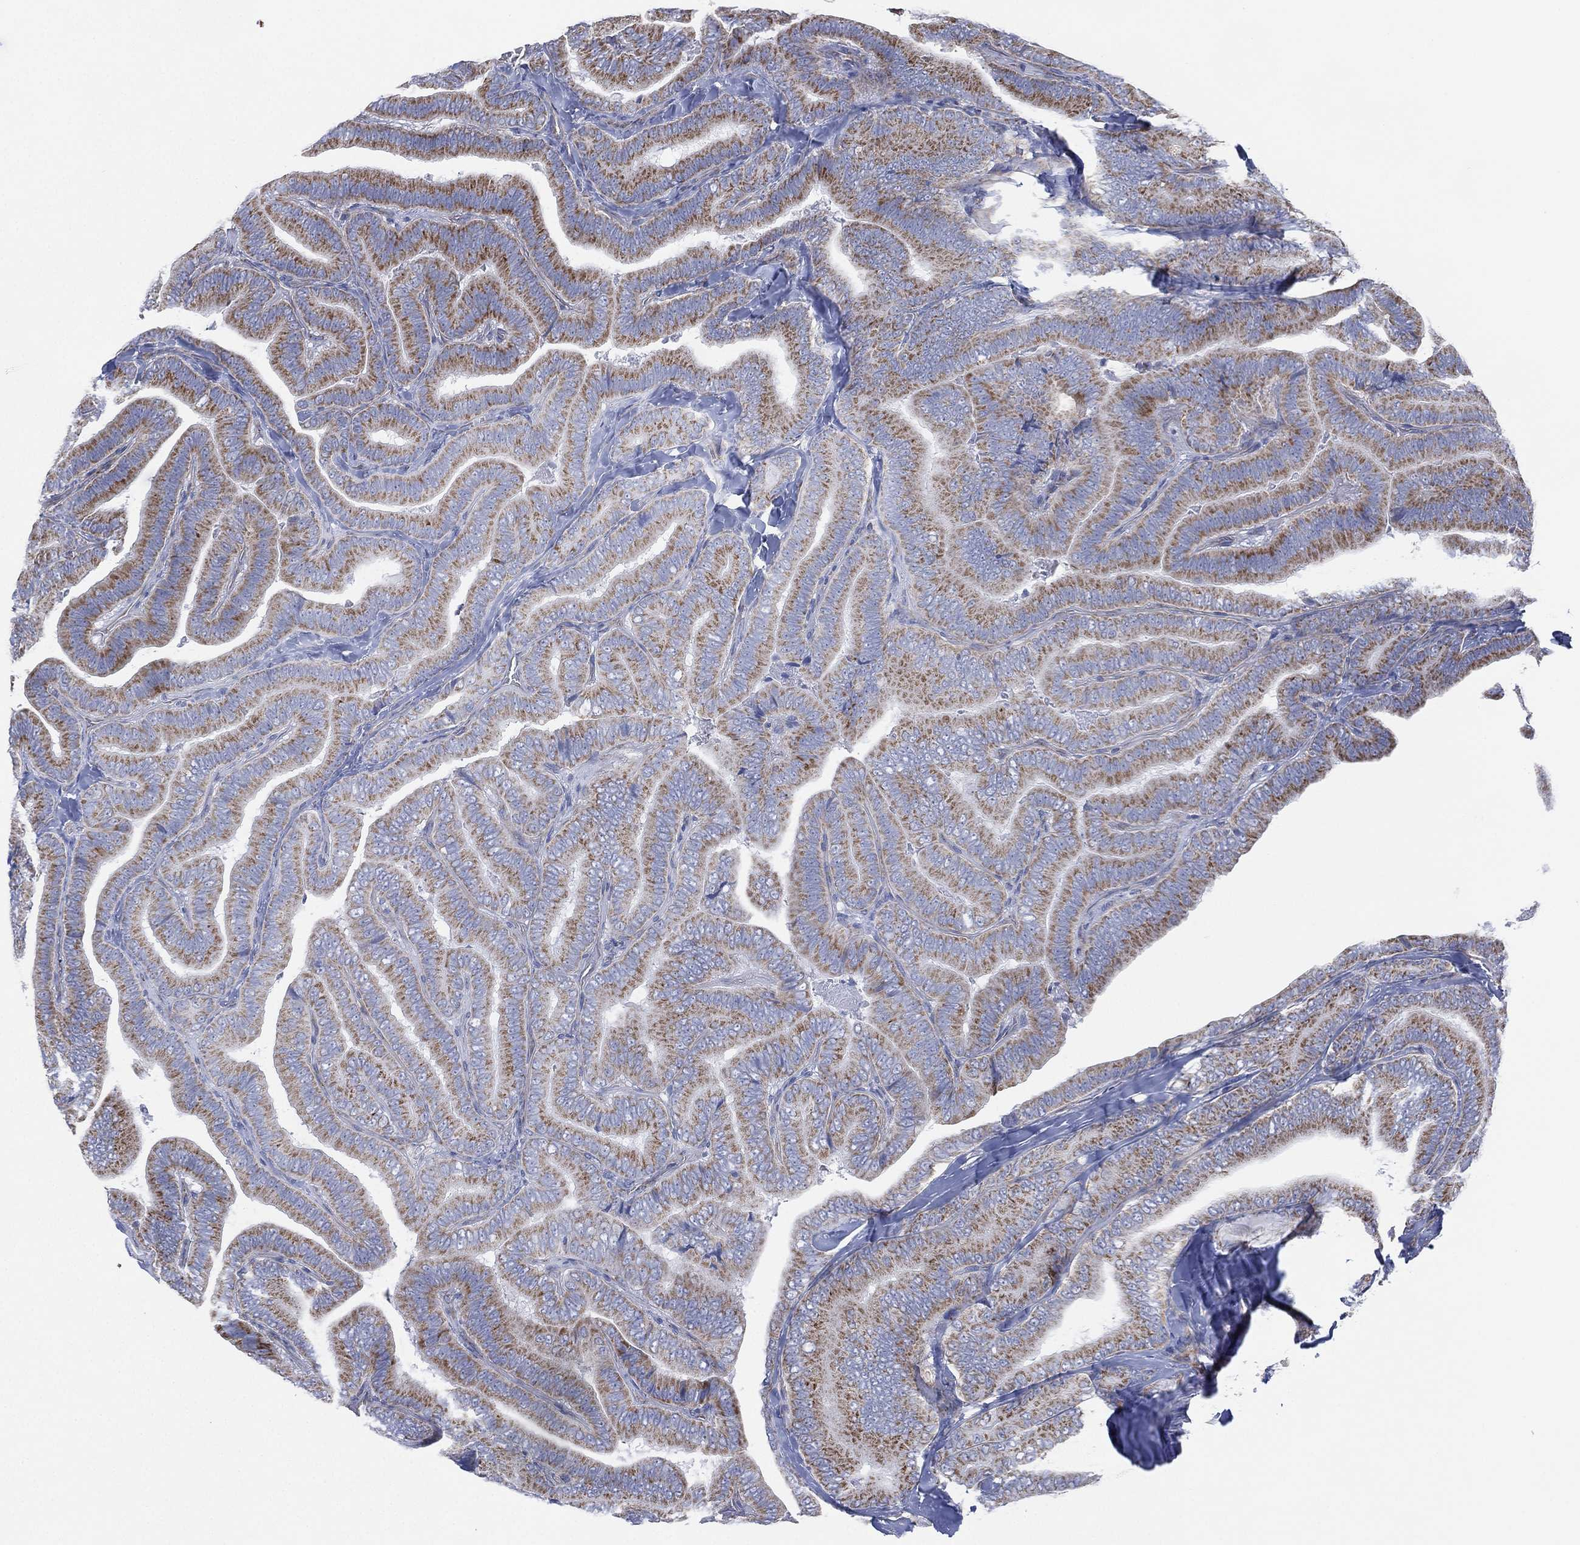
{"staining": {"intensity": "moderate", "quantity": ">75%", "location": "cytoplasmic/membranous"}, "tissue": "thyroid cancer", "cell_type": "Tumor cells", "image_type": "cancer", "snomed": [{"axis": "morphology", "description": "Papillary adenocarcinoma, NOS"}, {"axis": "topography", "description": "Thyroid gland"}], "caption": "A brown stain highlights moderate cytoplasmic/membranous expression of a protein in human thyroid cancer tumor cells.", "gene": "INA", "patient": {"sex": "male", "age": 61}}